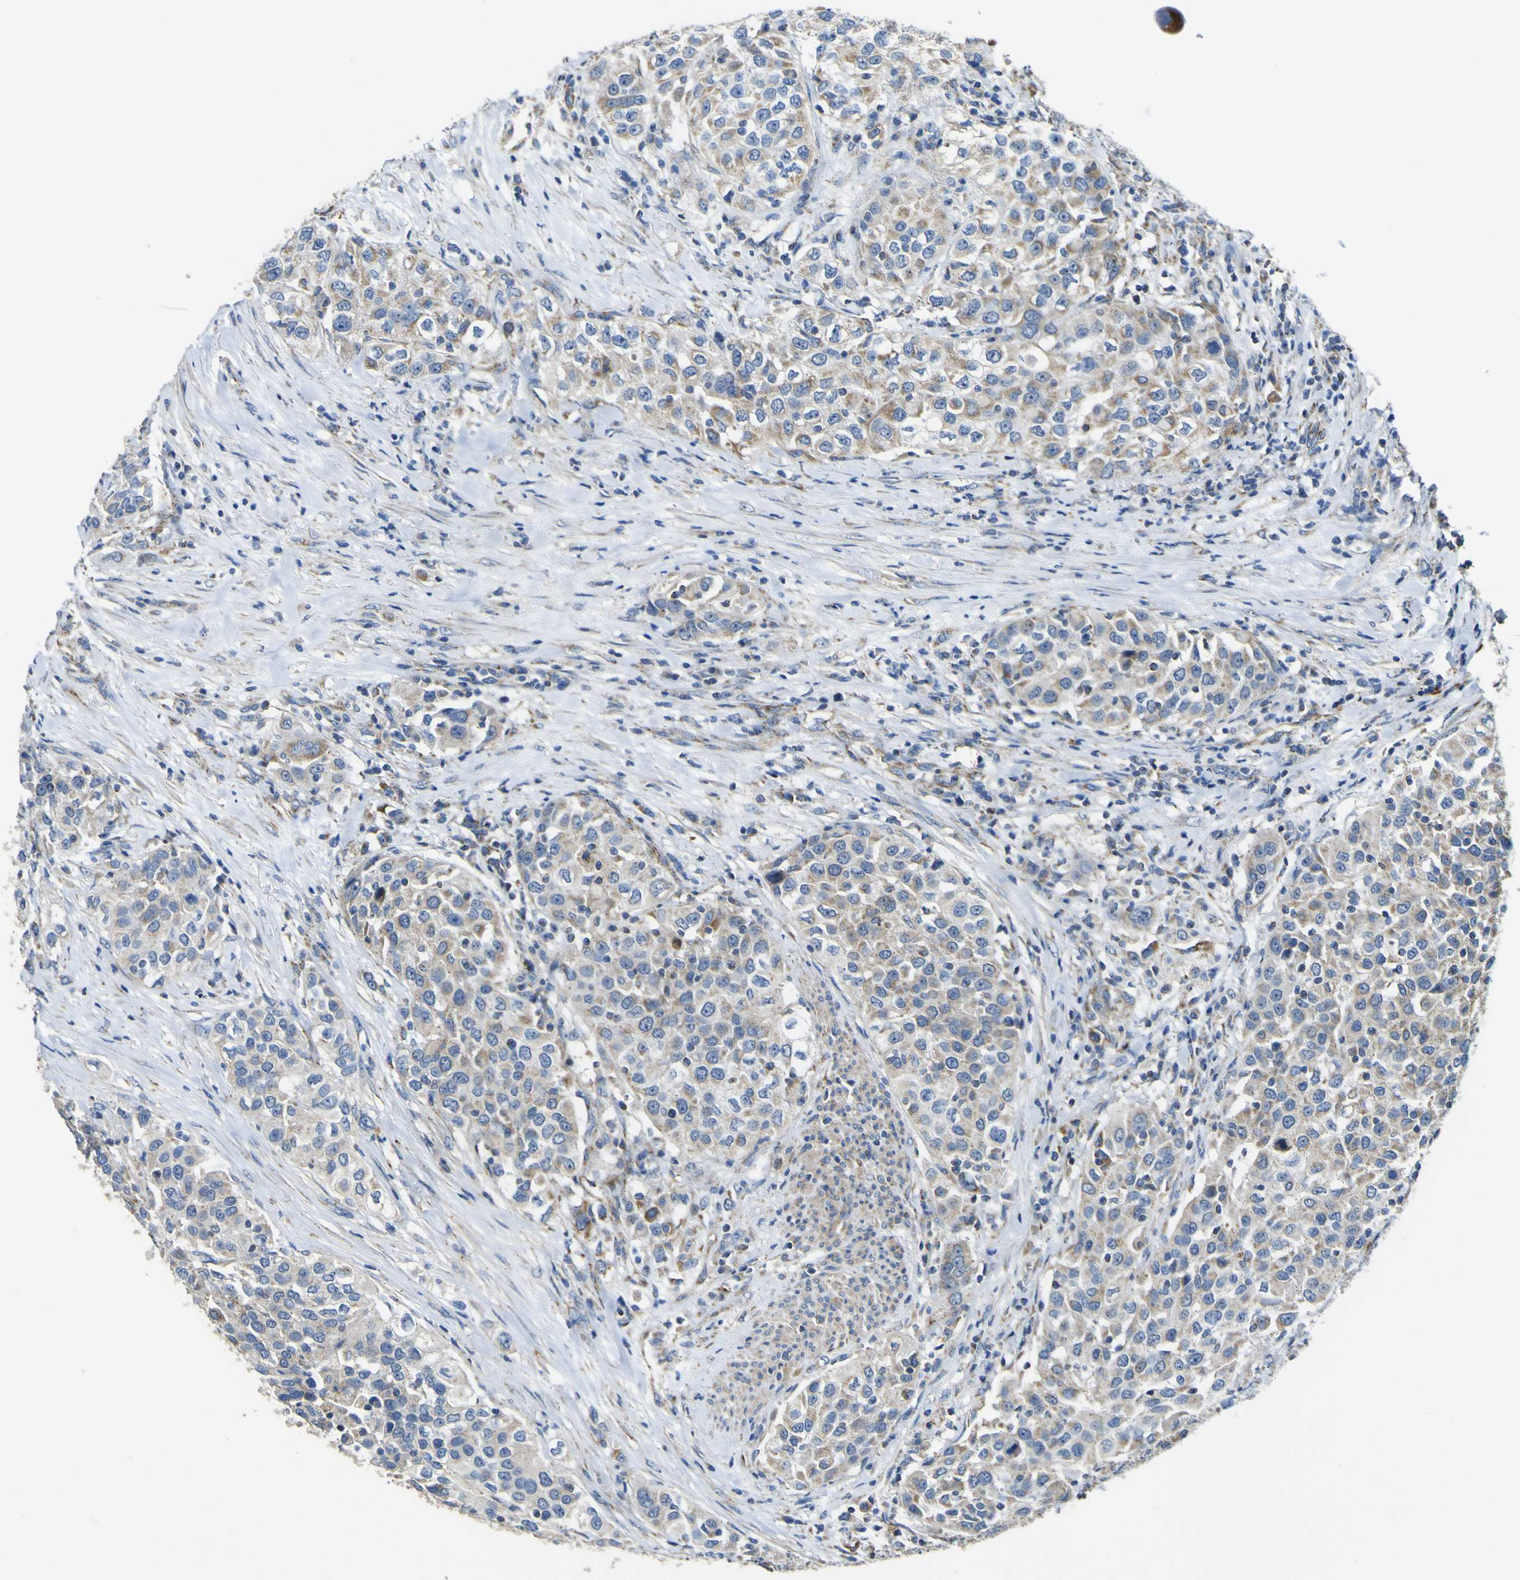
{"staining": {"intensity": "weak", "quantity": "<25%", "location": "cytoplasmic/membranous"}, "tissue": "urothelial cancer", "cell_type": "Tumor cells", "image_type": "cancer", "snomed": [{"axis": "morphology", "description": "Urothelial carcinoma, High grade"}, {"axis": "topography", "description": "Urinary bladder"}], "caption": "High magnification brightfield microscopy of urothelial cancer stained with DAB (brown) and counterstained with hematoxylin (blue): tumor cells show no significant positivity. (Immunohistochemistry (ihc), brightfield microscopy, high magnification).", "gene": "ALDH18A1", "patient": {"sex": "female", "age": 80}}